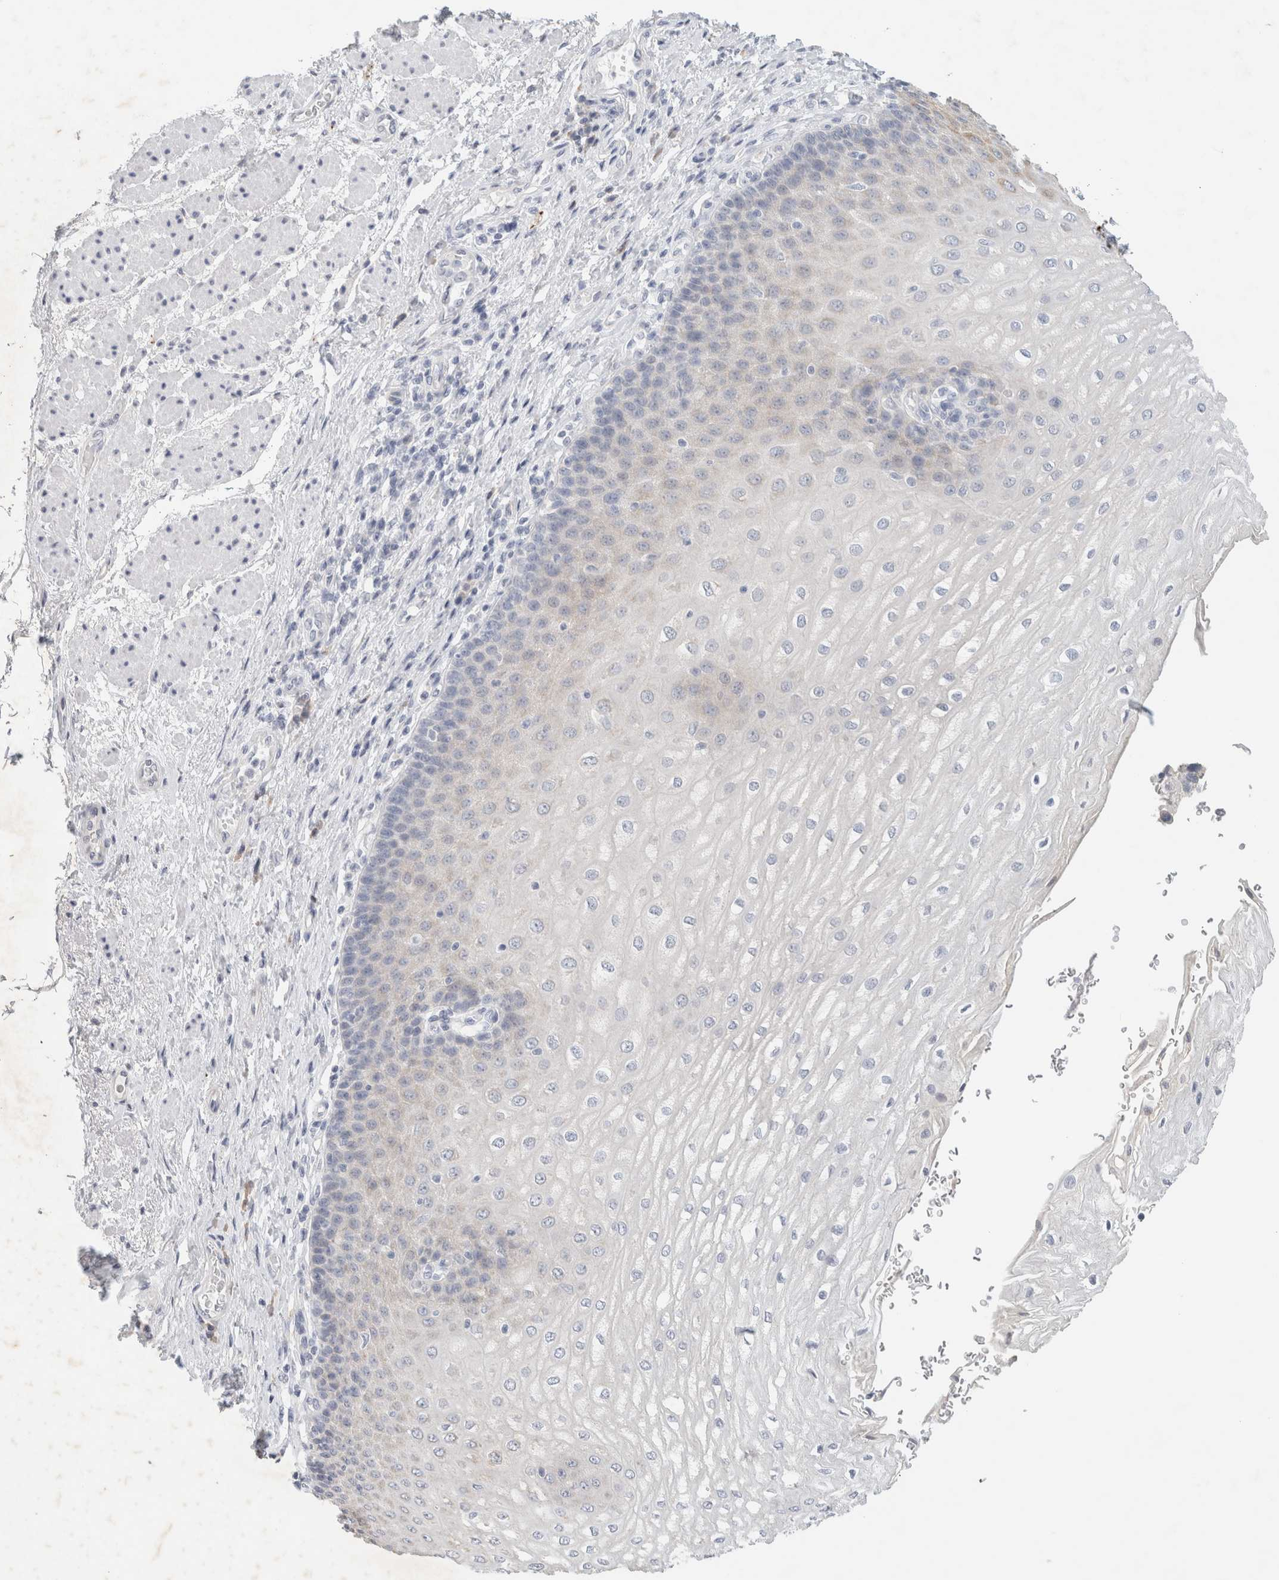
{"staining": {"intensity": "moderate", "quantity": "<25%", "location": "cytoplasmic/membranous"}, "tissue": "esophagus", "cell_type": "Squamous epithelial cells", "image_type": "normal", "snomed": [{"axis": "morphology", "description": "Normal tissue, NOS"}, {"axis": "topography", "description": "Esophagus"}], "caption": "The immunohistochemical stain labels moderate cytoplasmic/membranous staining in squamous epithelial cells of benign esophagus. (DAB = brown stain, brightfield microscopy at high magnification).", "gene": "NEFM", "patient": {"sex": "male", "age": 54}}